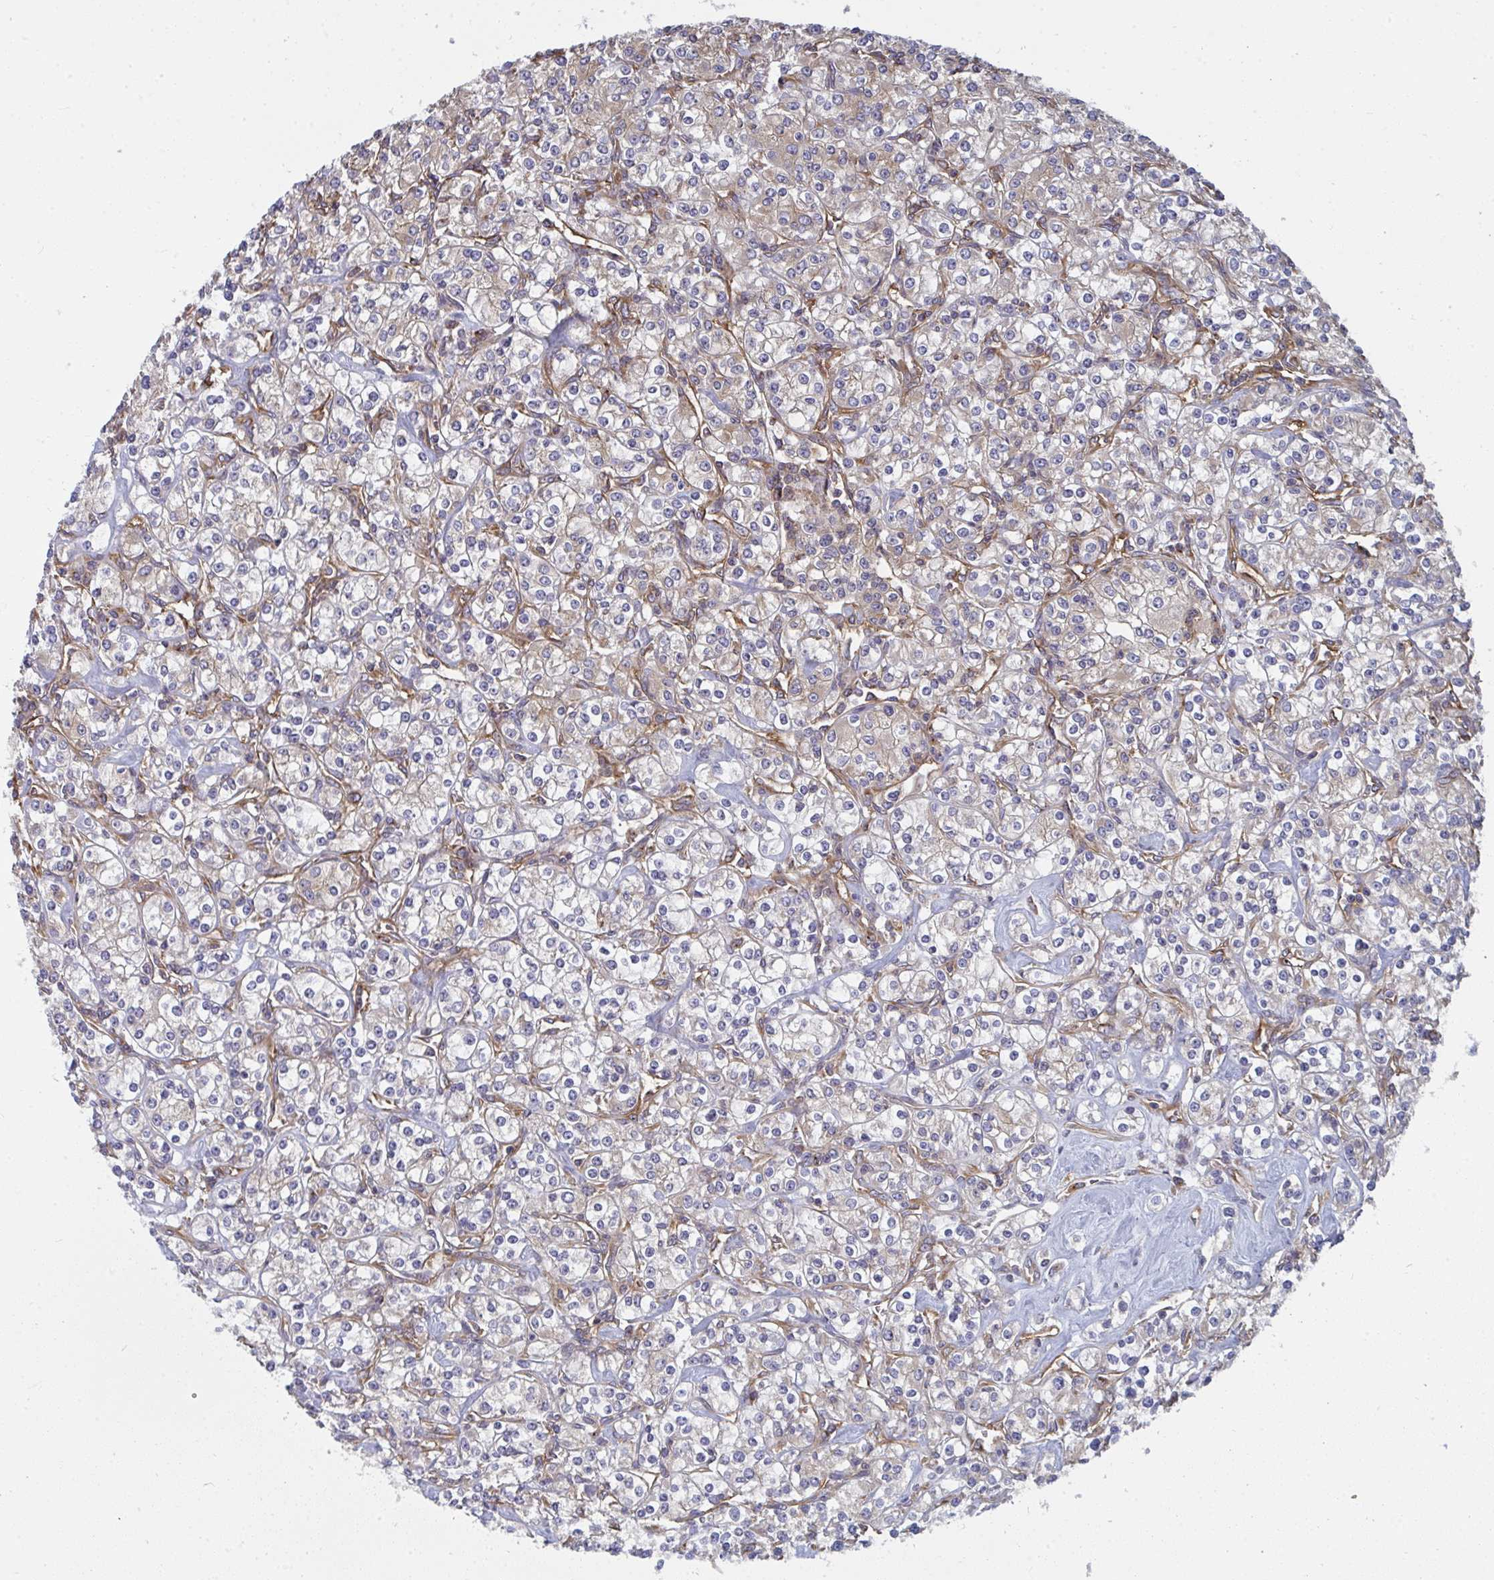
{"staining": {"intensity": "negative", "quantity": "none", "location": "none"}, "tissue": "renal cancer", "cell_type": "Tumor cells", "image_type": "cancer", "snomed": [{"axis": "morphology", "description": "Adenocarcinoma, NOS"}, {"axis": "topography", "description": "Kidney"}], "caption": "Adenocarcinoma (renal) was stained to show a protein in brown. There is no significant staining in tumor cells. The staining was performed using DAB to visualize the protein expression in brown, while the nuclei were stained in blue with hematoxylin (Magnification: 20x).", "gene": "DYNC1I2", "patient": {"sex": "male", "age": 77}}